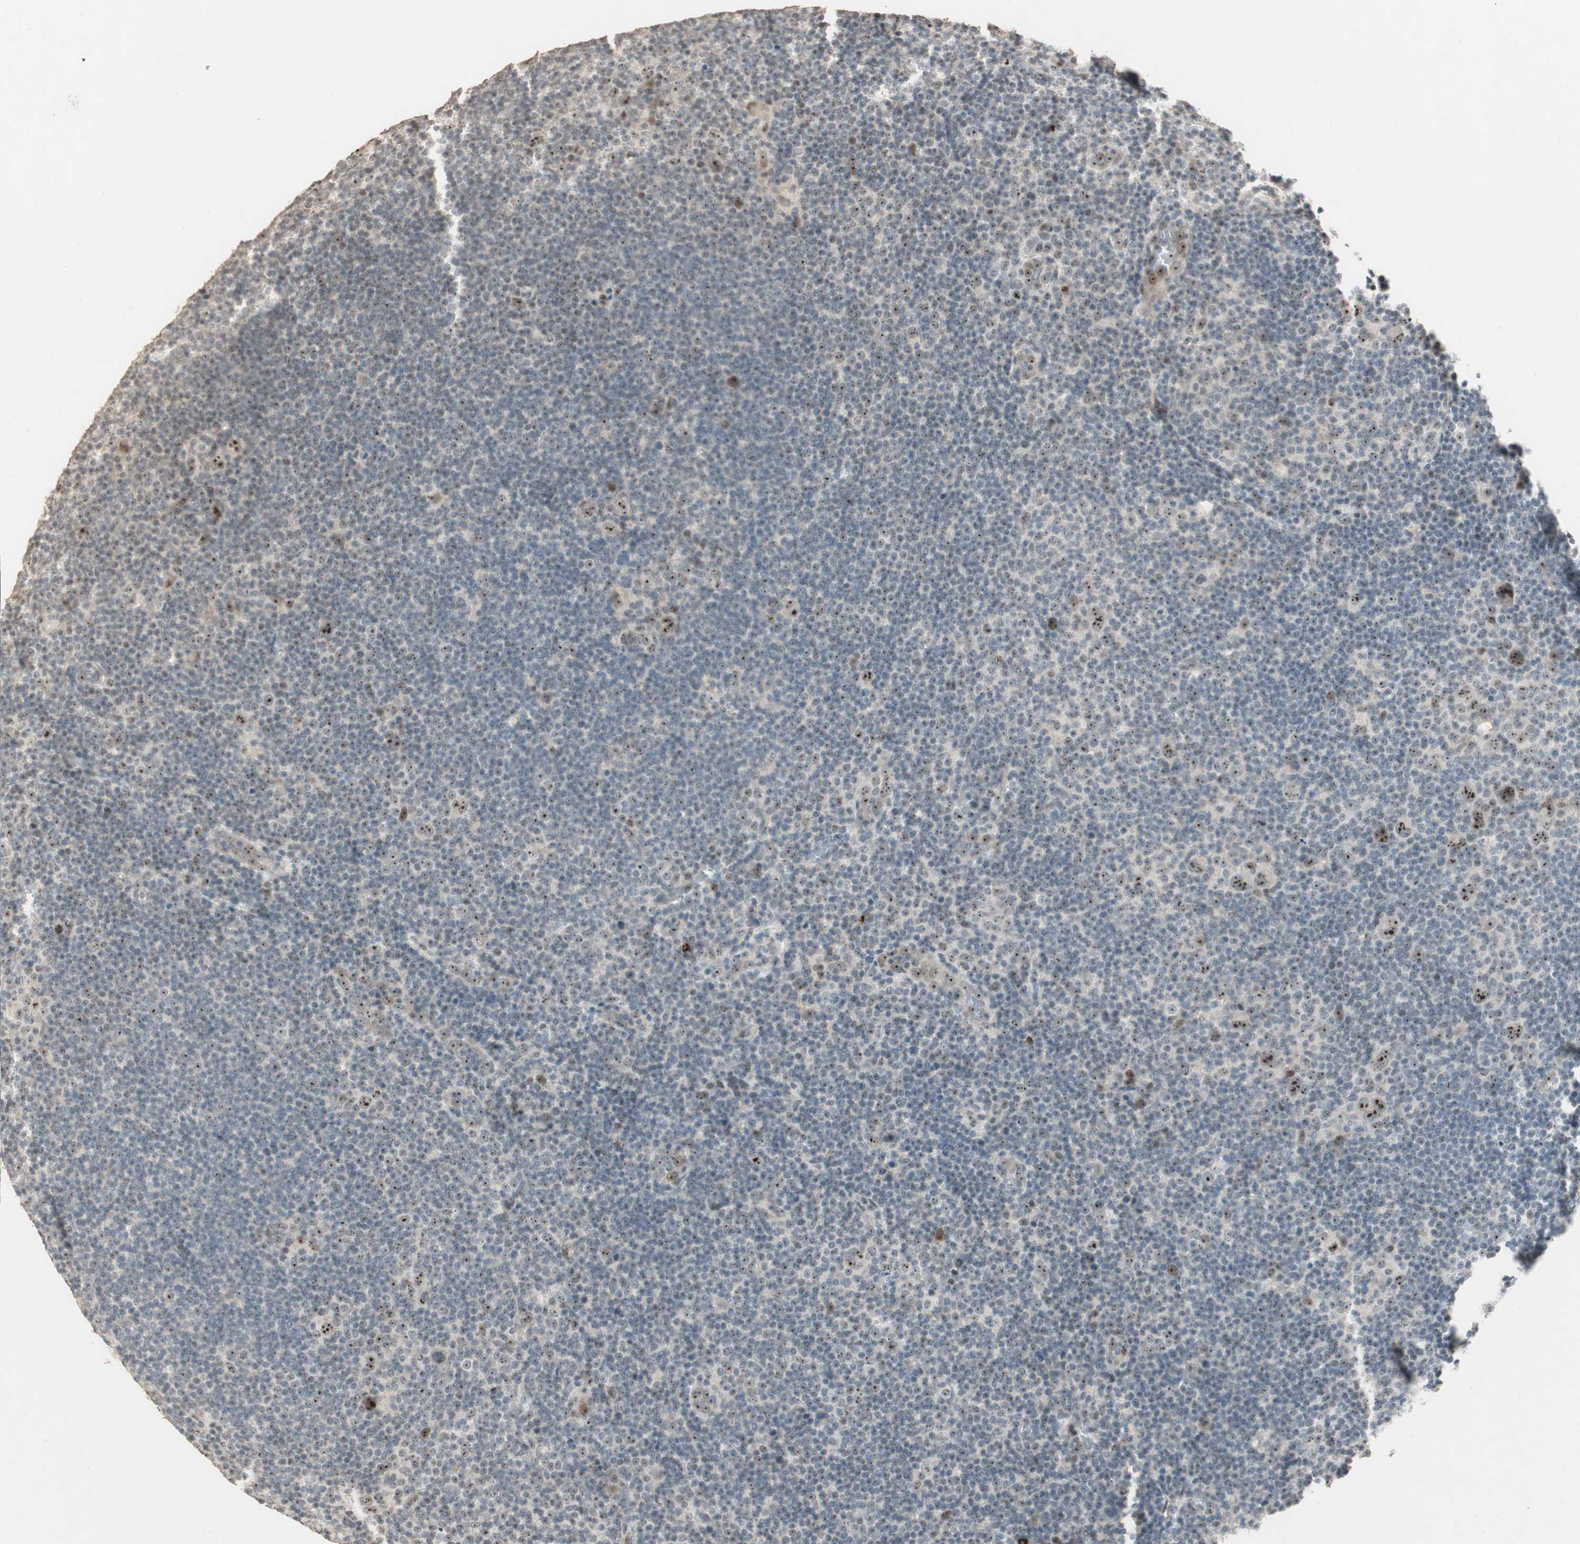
{"staining": {"intensity": "strong", "quantity": ">75%", "location": "nuclear"}, "tissue": "lymphoma", "cell_type": "Tumor cells", "image_type": "cancer", "snomed": [{"axis": "morphology", "description": "Hodgkin's disease, NOS"}, {"axis": "topography", "description": "Lymph node"}], "caption": "This is an image of immunohistochemistry staining of Hodgkin's disease, which shows strong staining in the nuclear of tumor cells.", "gene": "ETV4", "patient": {"sex": "female", "age": 57}}